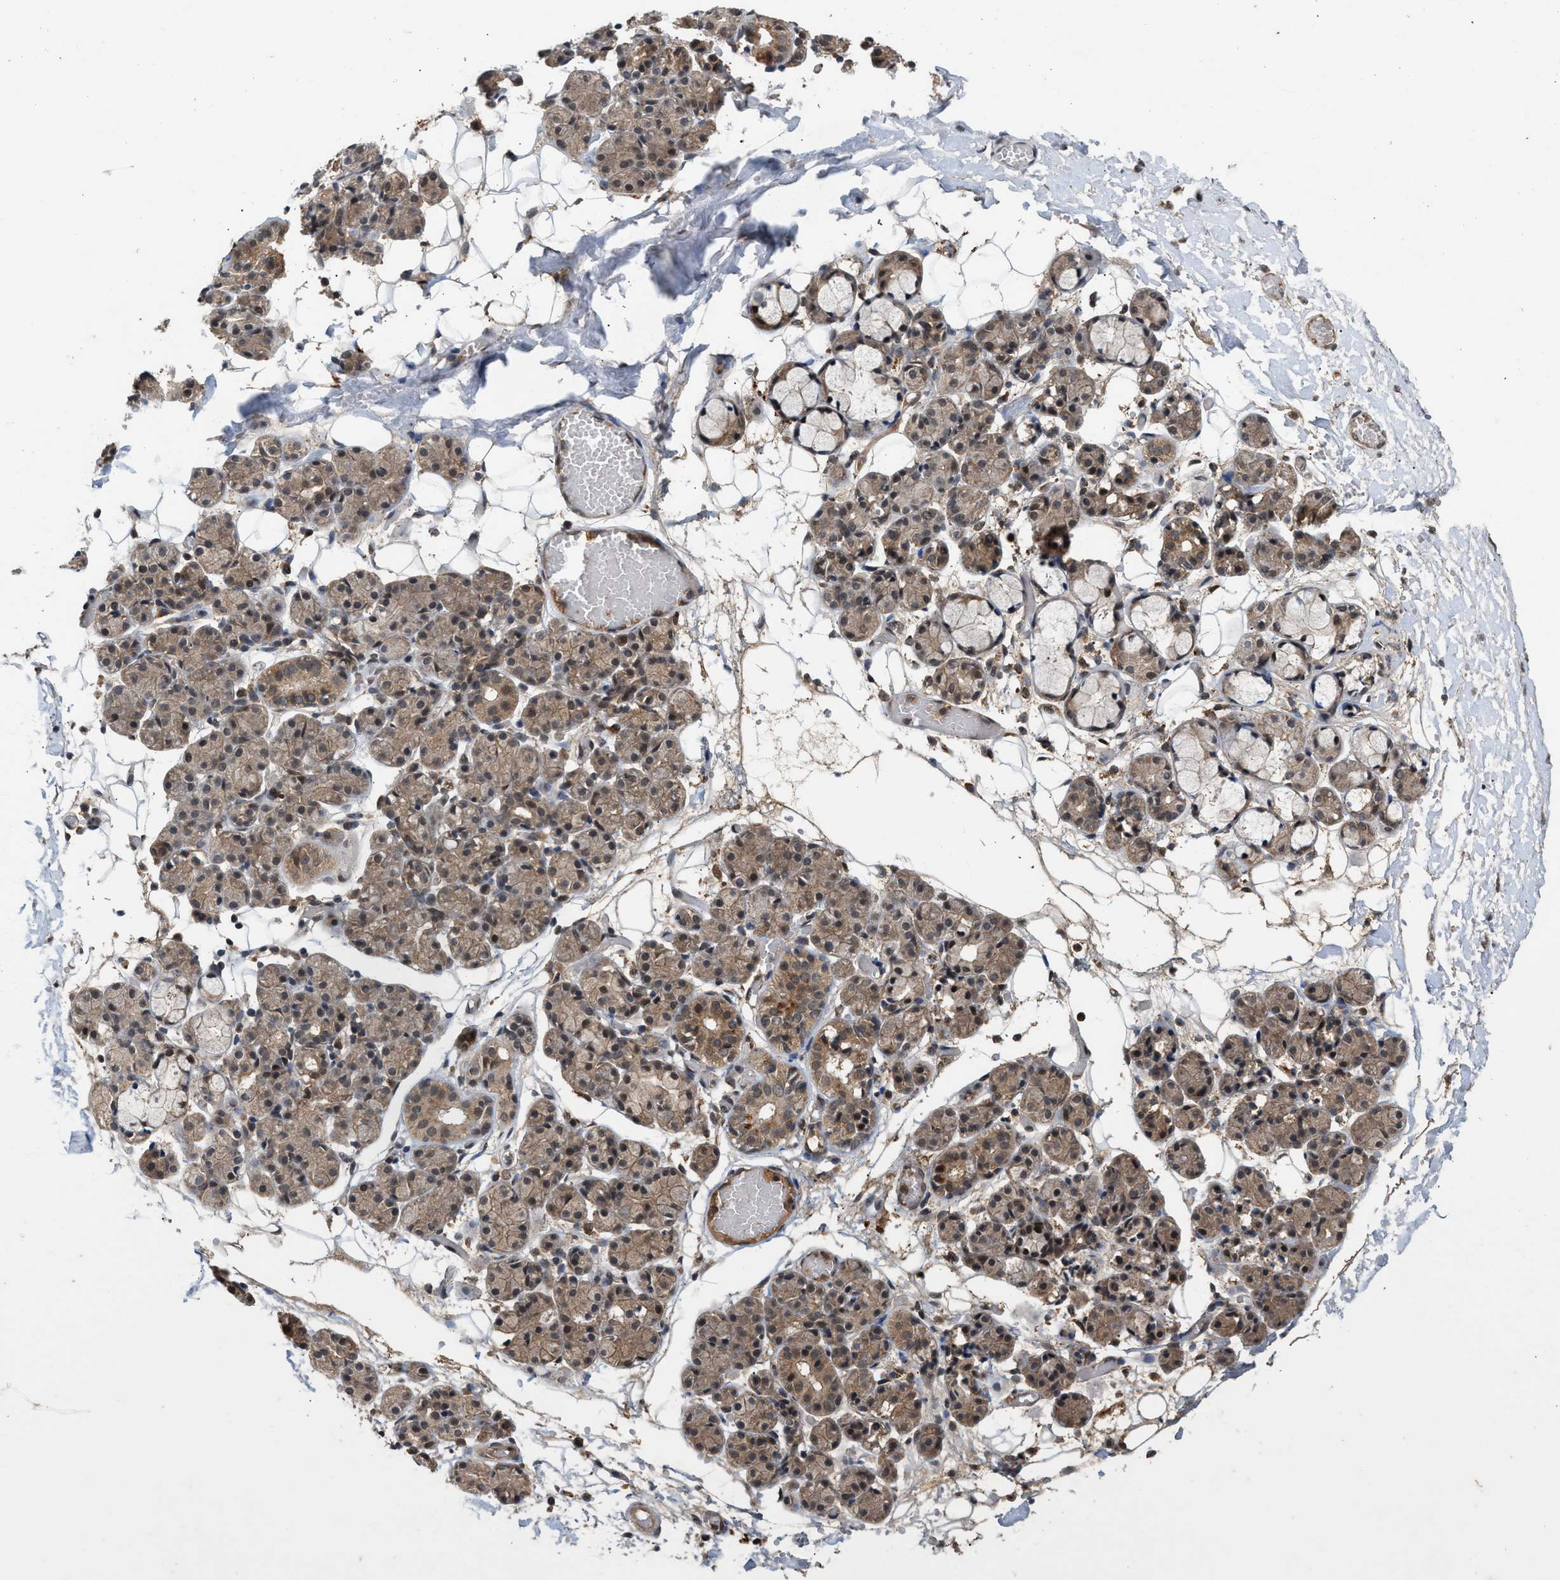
{"staining": {"intensity": "moderate", "quantity": "25%-75%", "location": "cytoplasmic/membranous"}, "tissue": "salivary gland", "cell_type": "Glandular cells", "image_type": "normal", "snomed": [{"axis": "morphology", "description": "Normal tissue, NOS"}, {"axis": "topography", "description": "Salivary gland"}], "caption": "Immunohistochemical staining of unremarkable human salivary gland displays medium levels of moderate cytoplasmic/membranous staining in approximately 25%-75% of glandular cells.", "gene": "RUSC2", "patient": {"sex": "male", "age": 63}}